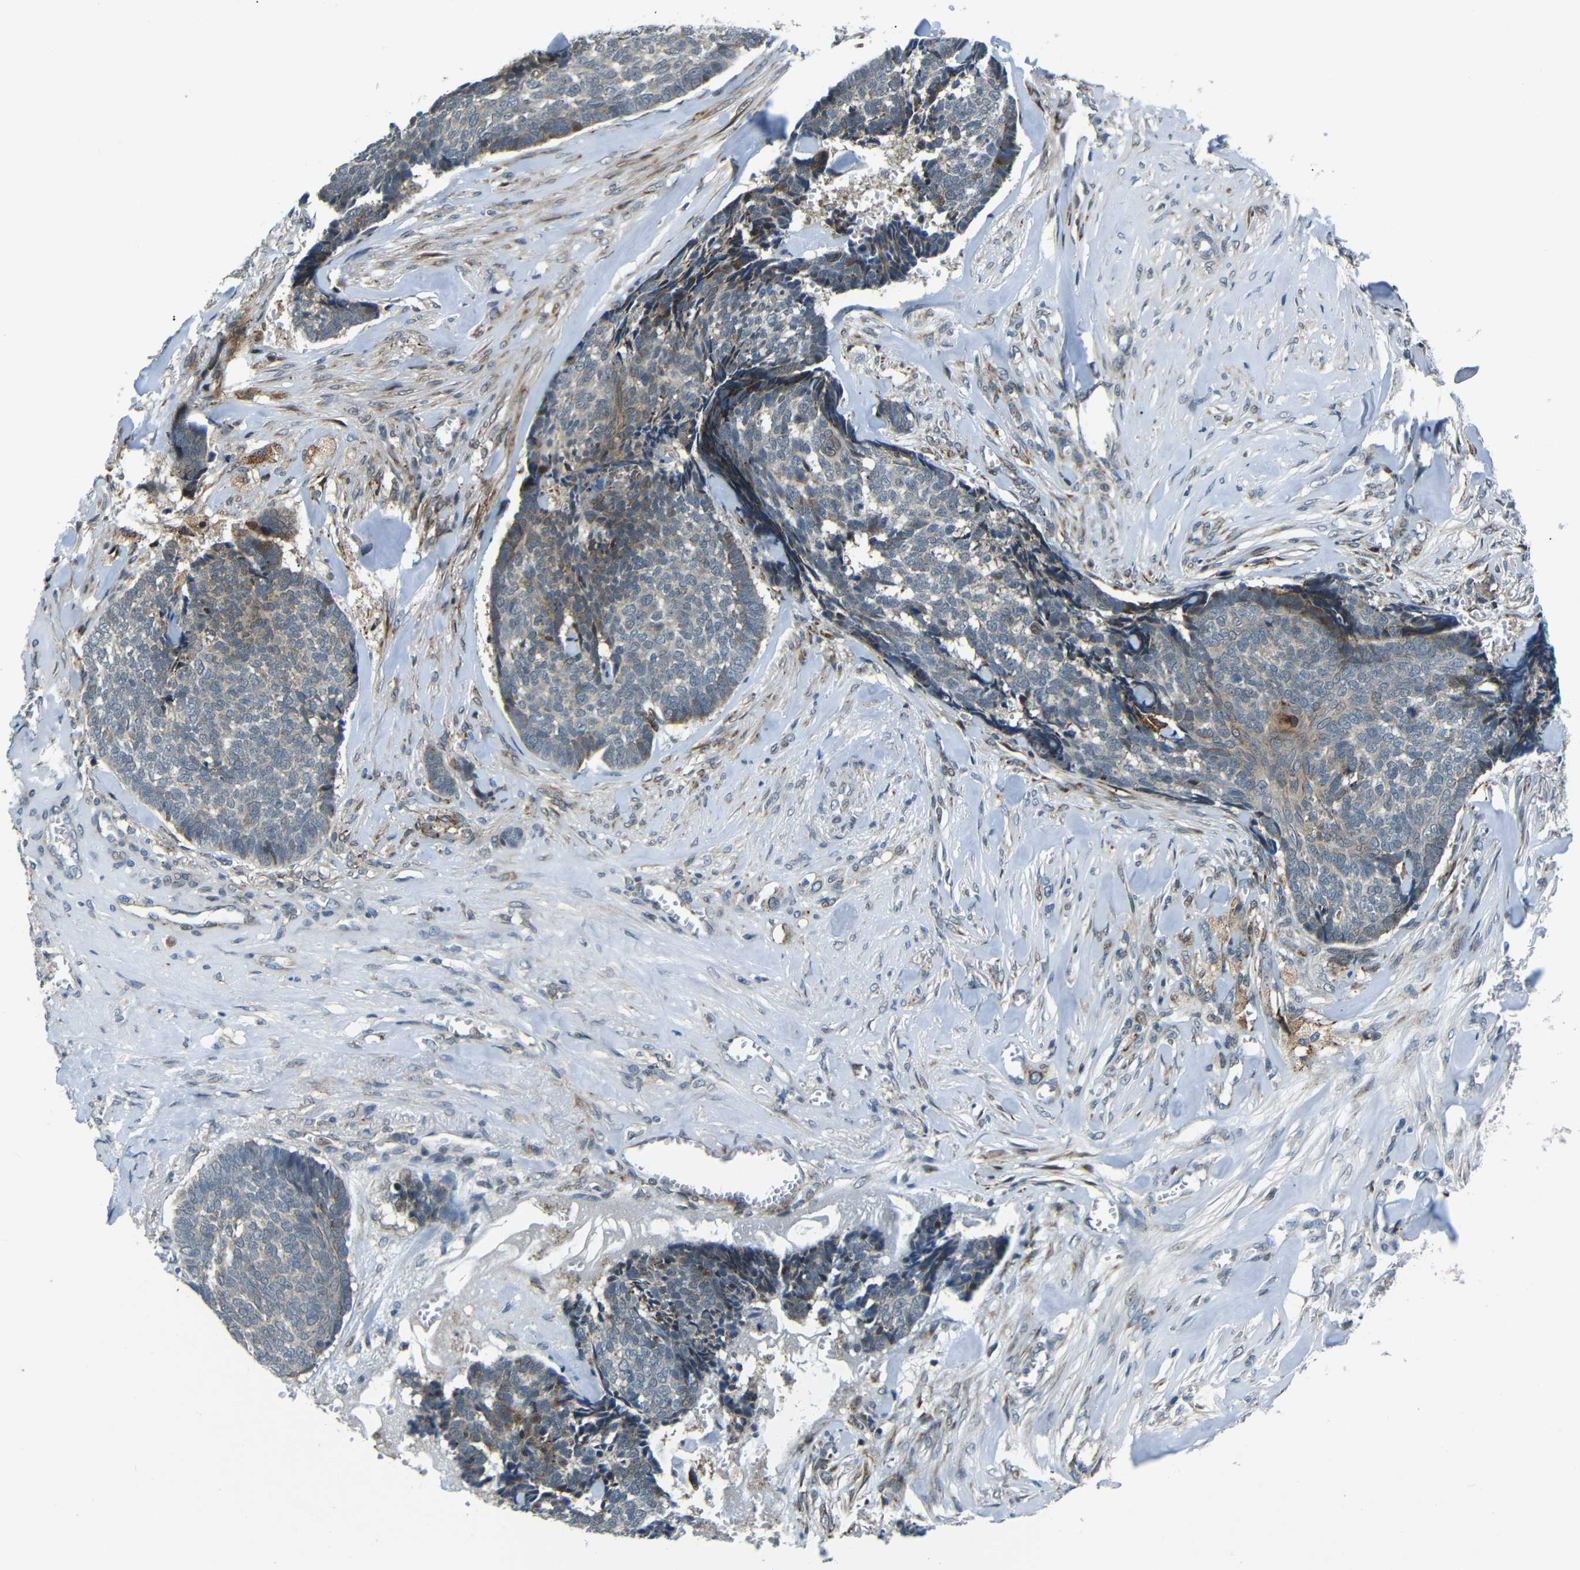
{"staining": {"intensity": "weak", "quantity": "<25%", "location": "cytoplasmic/membranous"}, "tissue": "skin cancer", "cell_type": "Tumor cells", "image_type": "cancer", "snomed": [{"axis": "morphology", "description": "Basal cell carcinoma"}, {"axis": "topography", "description": "Skin"}], "caption": "This is an IHC micrograph of human basal cell carcinoma (skin). There is no positivity in tumor cells.", "gene": "SYDE1", "patient": {"sex": "male", "age": 84}}